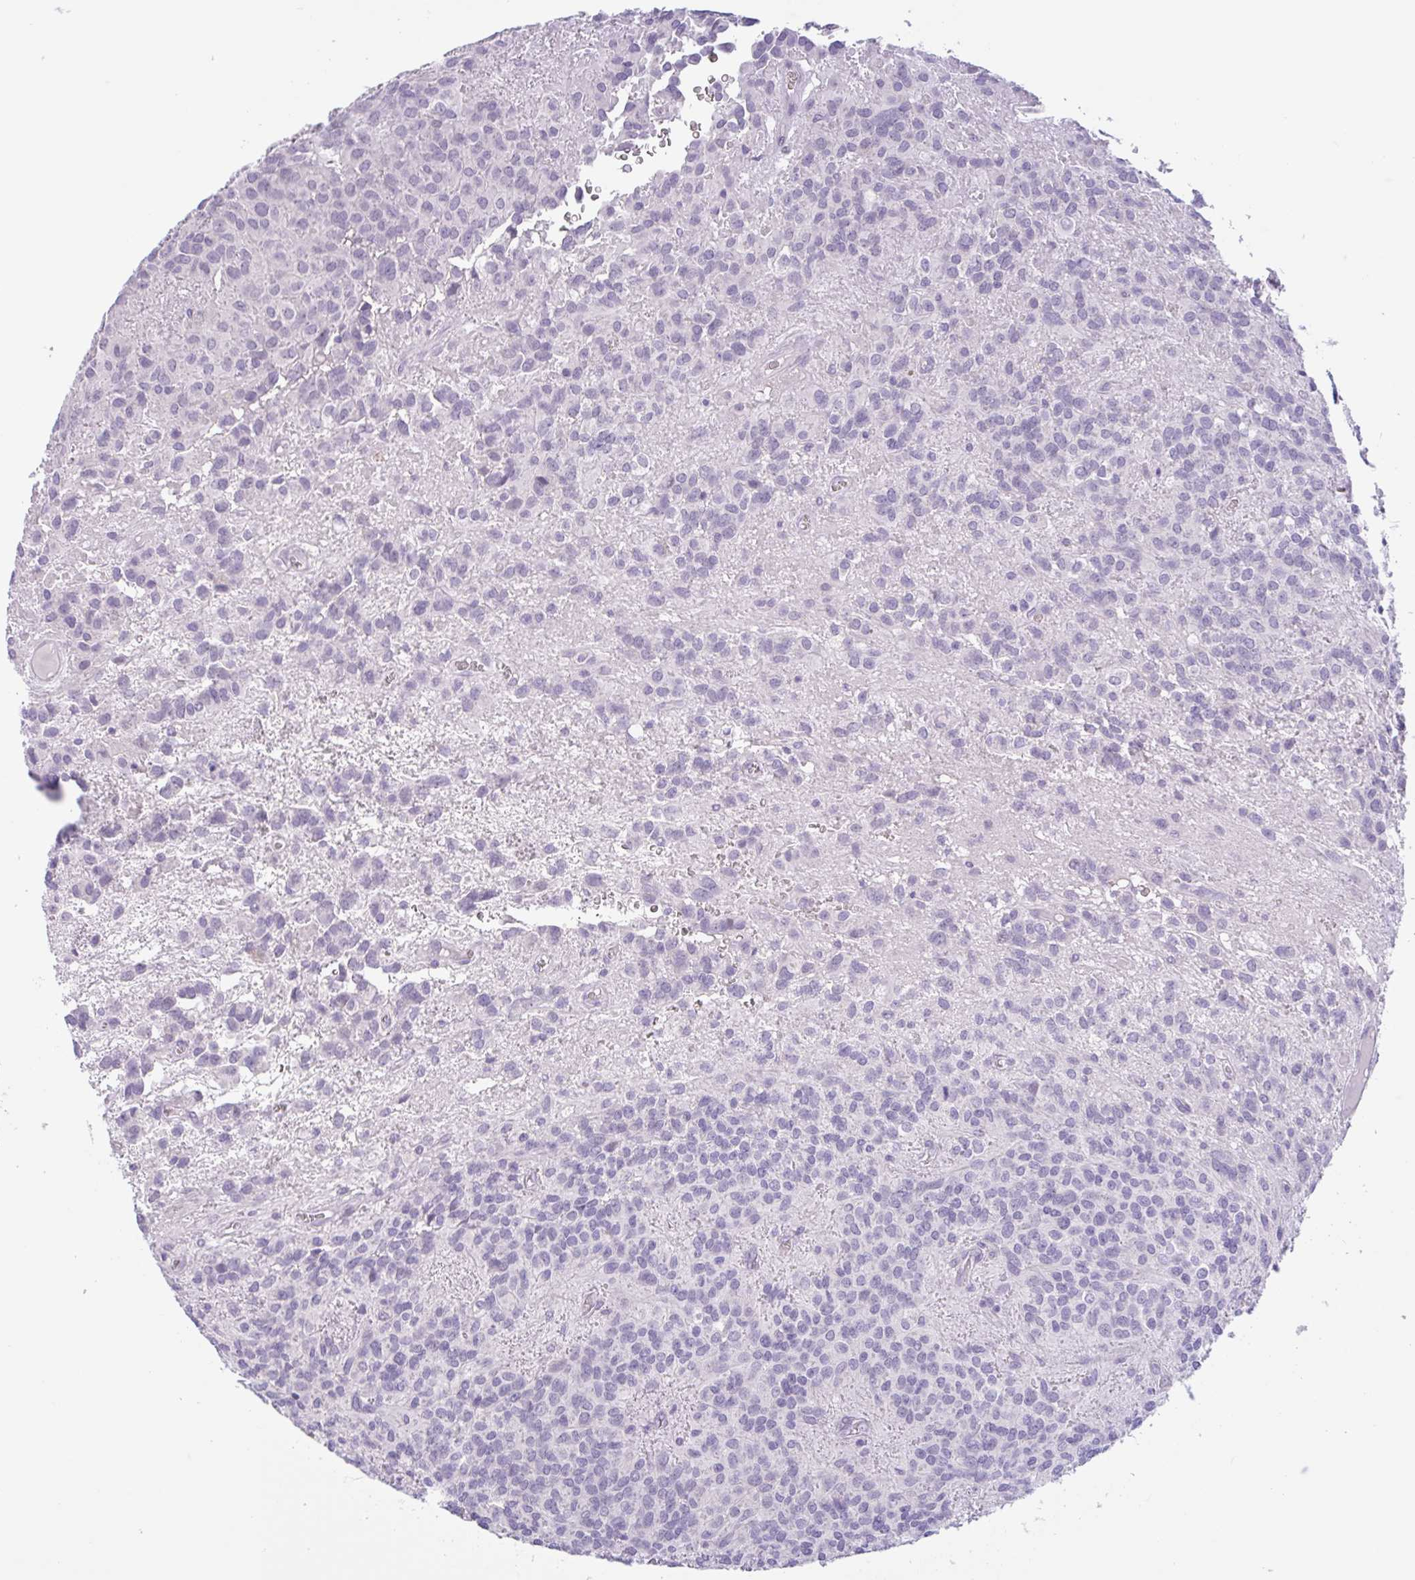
{"staining": {"intensity": "negative", "quantity": "none", "location": "none"}, "tissue": "glioma", "cell_type": "Tumor cells", "image_type": "cancer", "snomed": [{"axis": "morphology", "description": "Glioma, malignant, Low grade"}, {"axis": "topography", "description": "Brain"}], "caption": "This is a image of immunohistochemistry staining of malignant glioma (low-grade), which shows no staining in tumor cells.", "gene": "CTSE", "patient": {"sex": "male", "age": 56}}